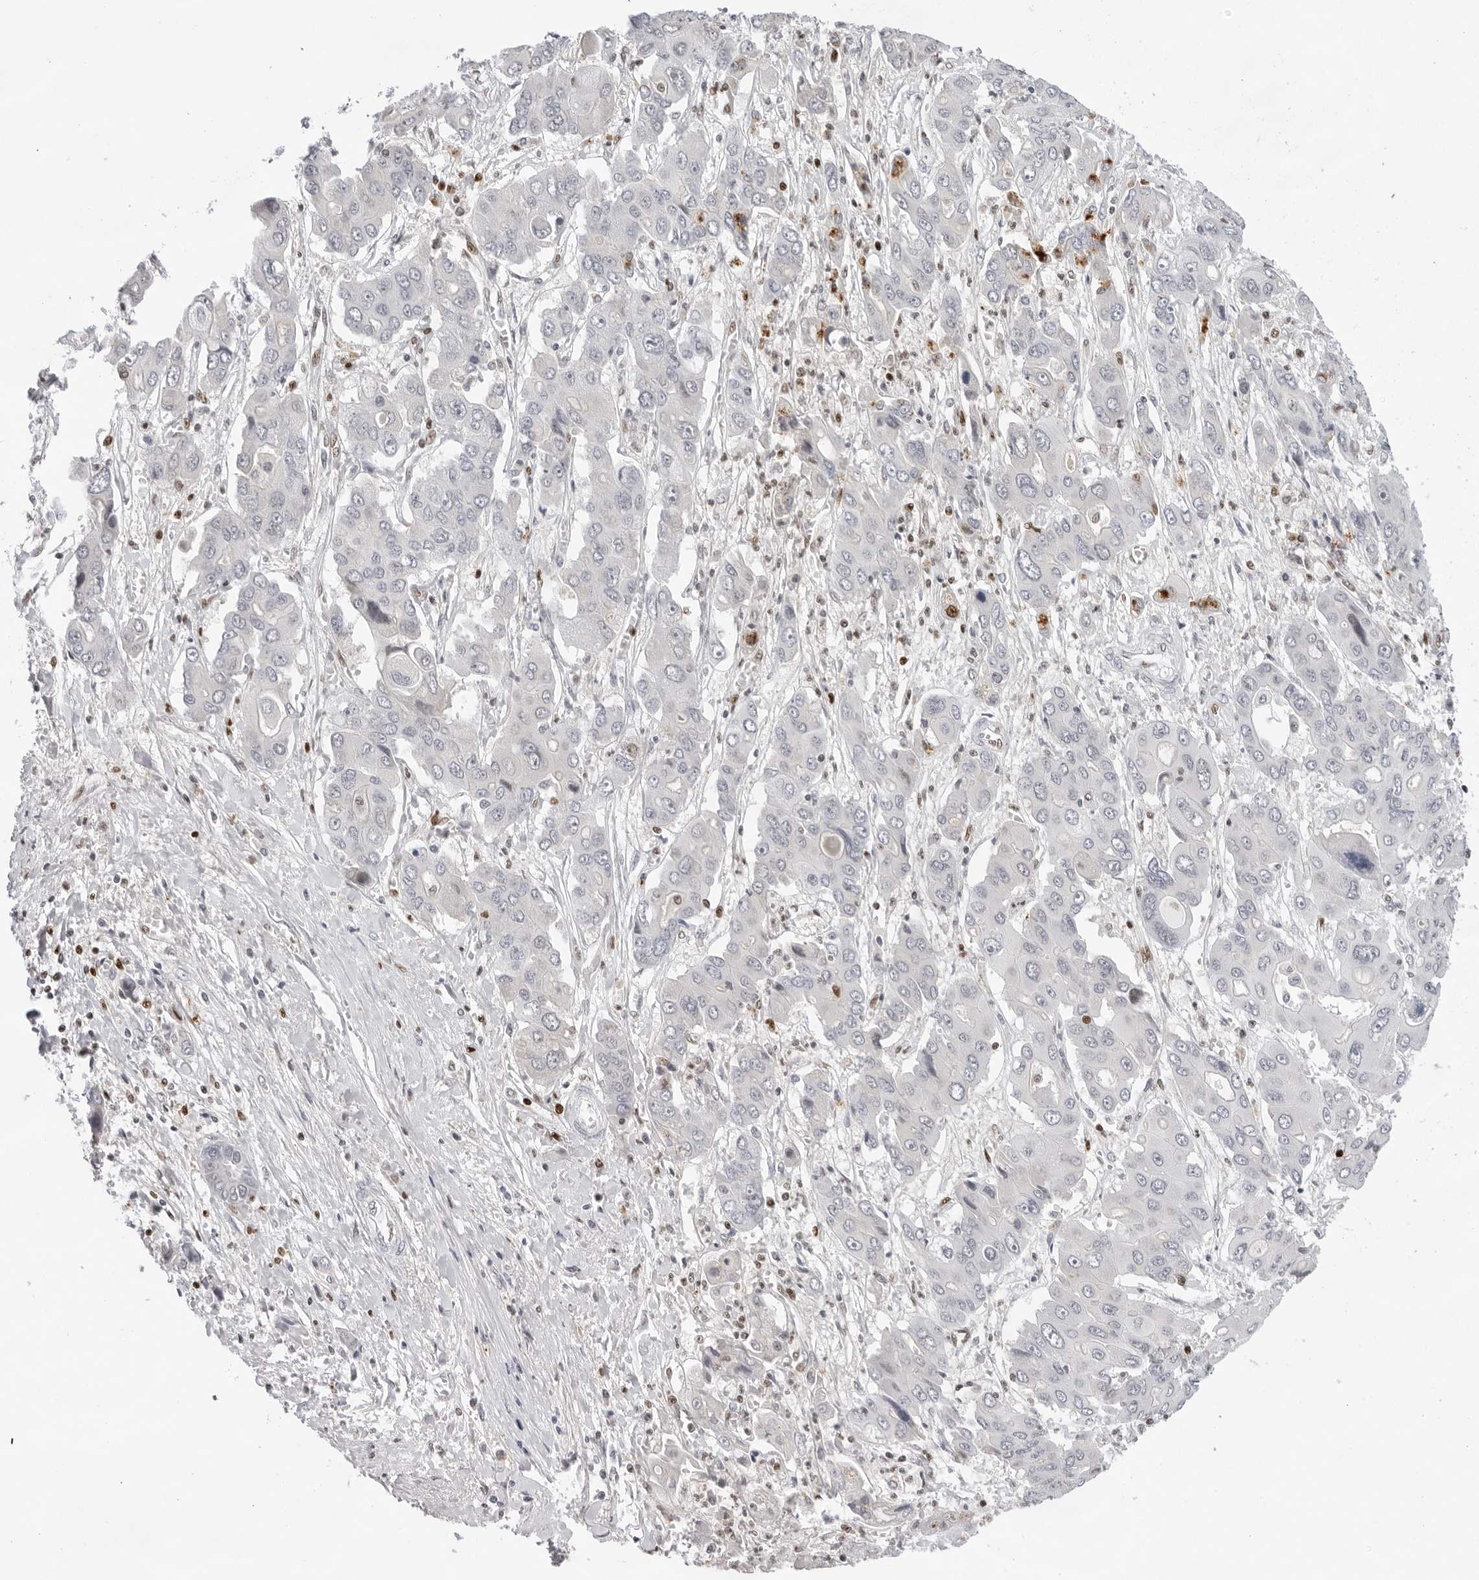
{"staining": {"intensity": "negative", "quantity": "none", "location": "none"}, "tissue": "liver cancer", "cell_type": "Tumor cells", "image_type": "cancer", "snomed": [{"axis": "morphology", "description": "Cholangiocarcinoma"}, {"axis": "topography", "description": "Liver"}], "caption": "IHC photomicrograph of human liver cancer stained for a protein (brown), which displays no positivity in tumor cells. (Stains: DAB (3,3'-diaminobenzidine) immunohistochemistry with hematoxylin counter stain, Microscopy: brightfield microscopy at high magnification).", "gene": "OGG1", "patient": {"sex": "male", "age": 67}}